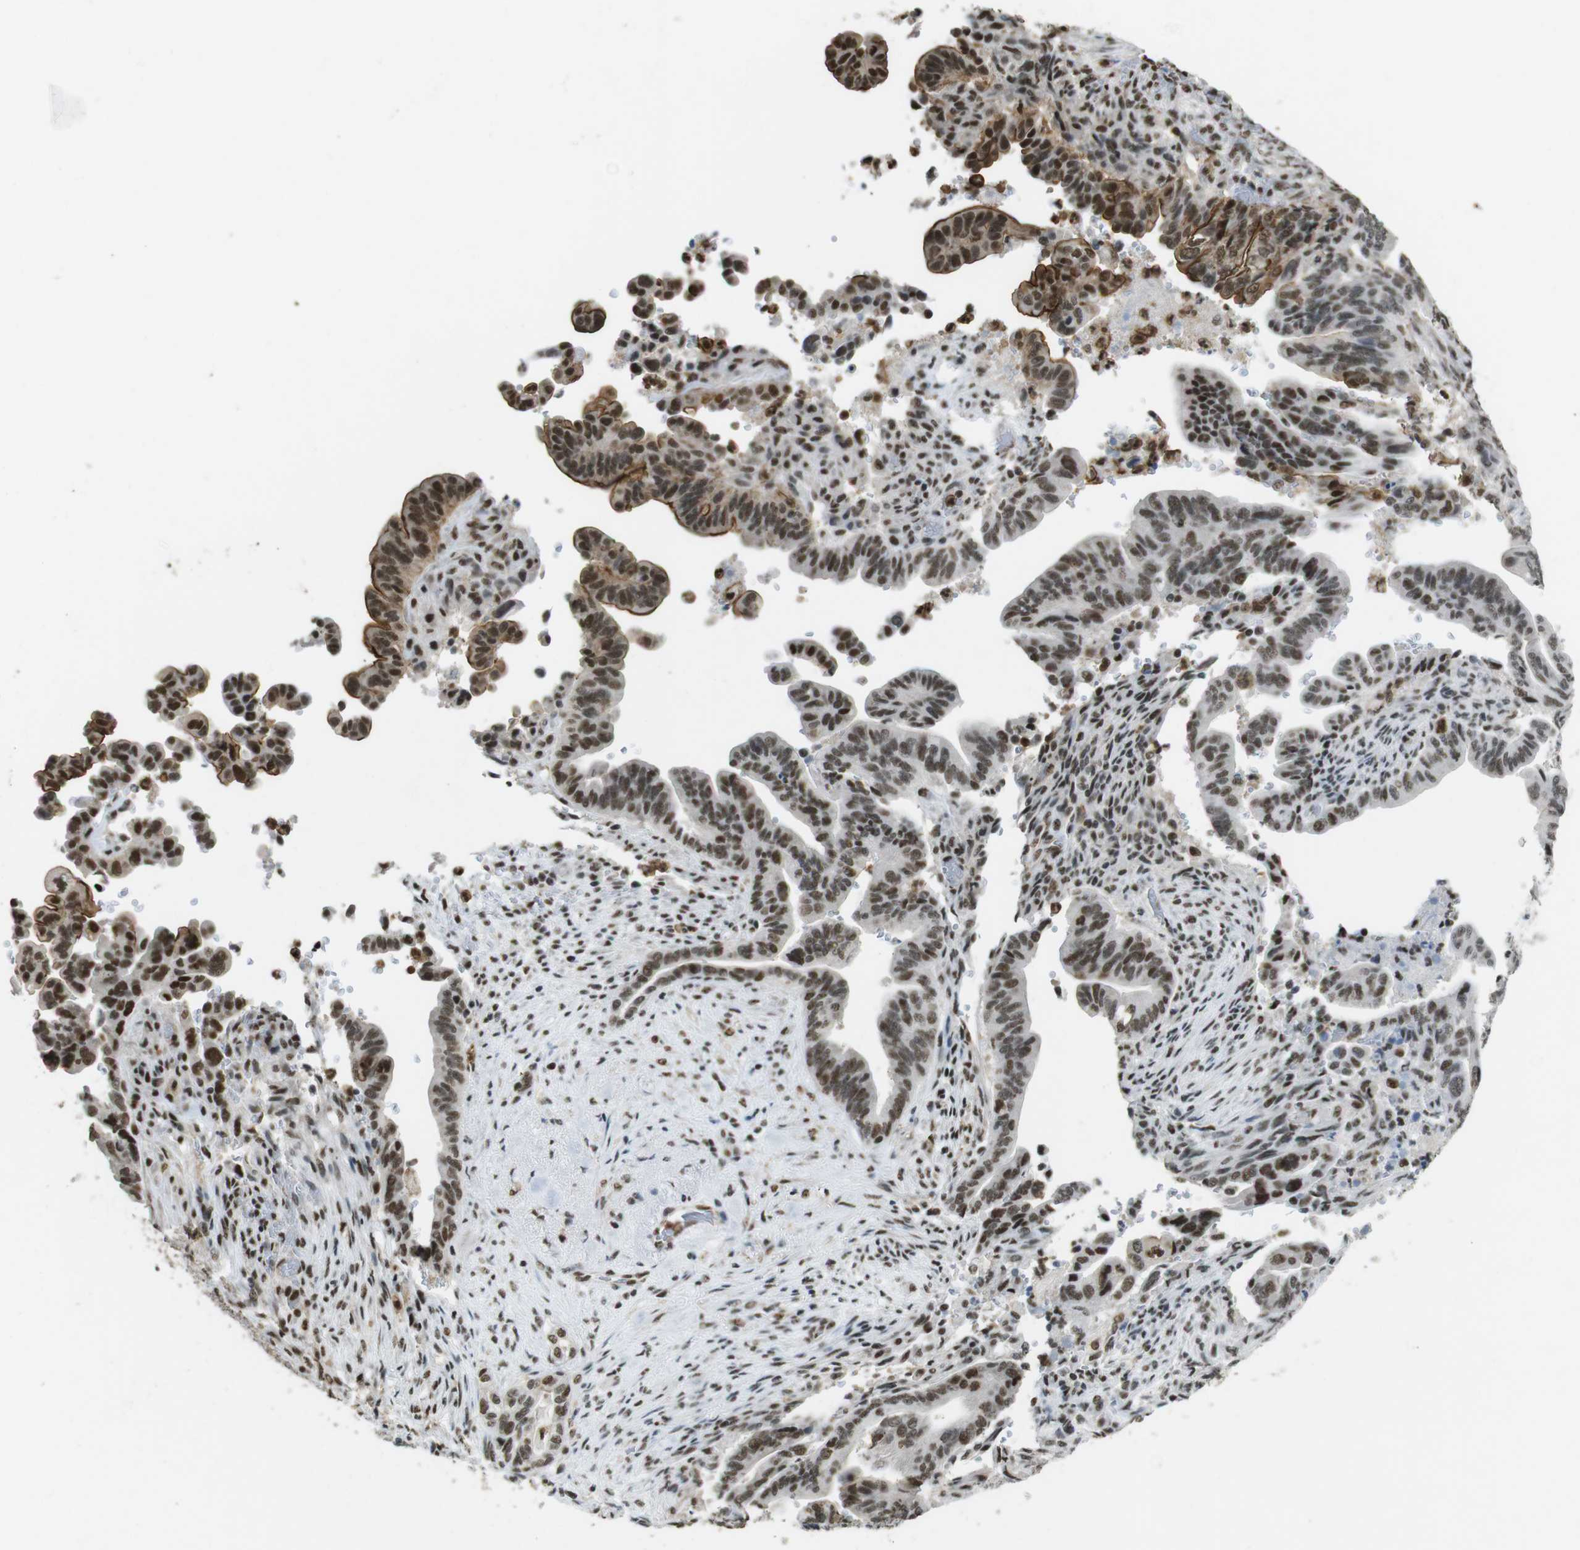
{"staining": {"intensity": "moderate", "quantity": ">75%", "location": "cytoplasmic/membranous,nuclear"}, "tissue": "pancreatic cancer", "cell_type": "Tumor cells", "image_type": "cancer", "snomed": [{"axis": "morphology", "description": "Adenocarcinoma, NOS"}, {"axis": "topography", "description": "Pancreas"}], "caption": "Protein staining exhibits moderate cytoplasmic/membranous and nuclear positivity in about >75% of tumor cells in pancreatic cancer (adenocarcinoma).", "gene": "CSNK2B", "patient": {"sex": "male", "age": 70}}